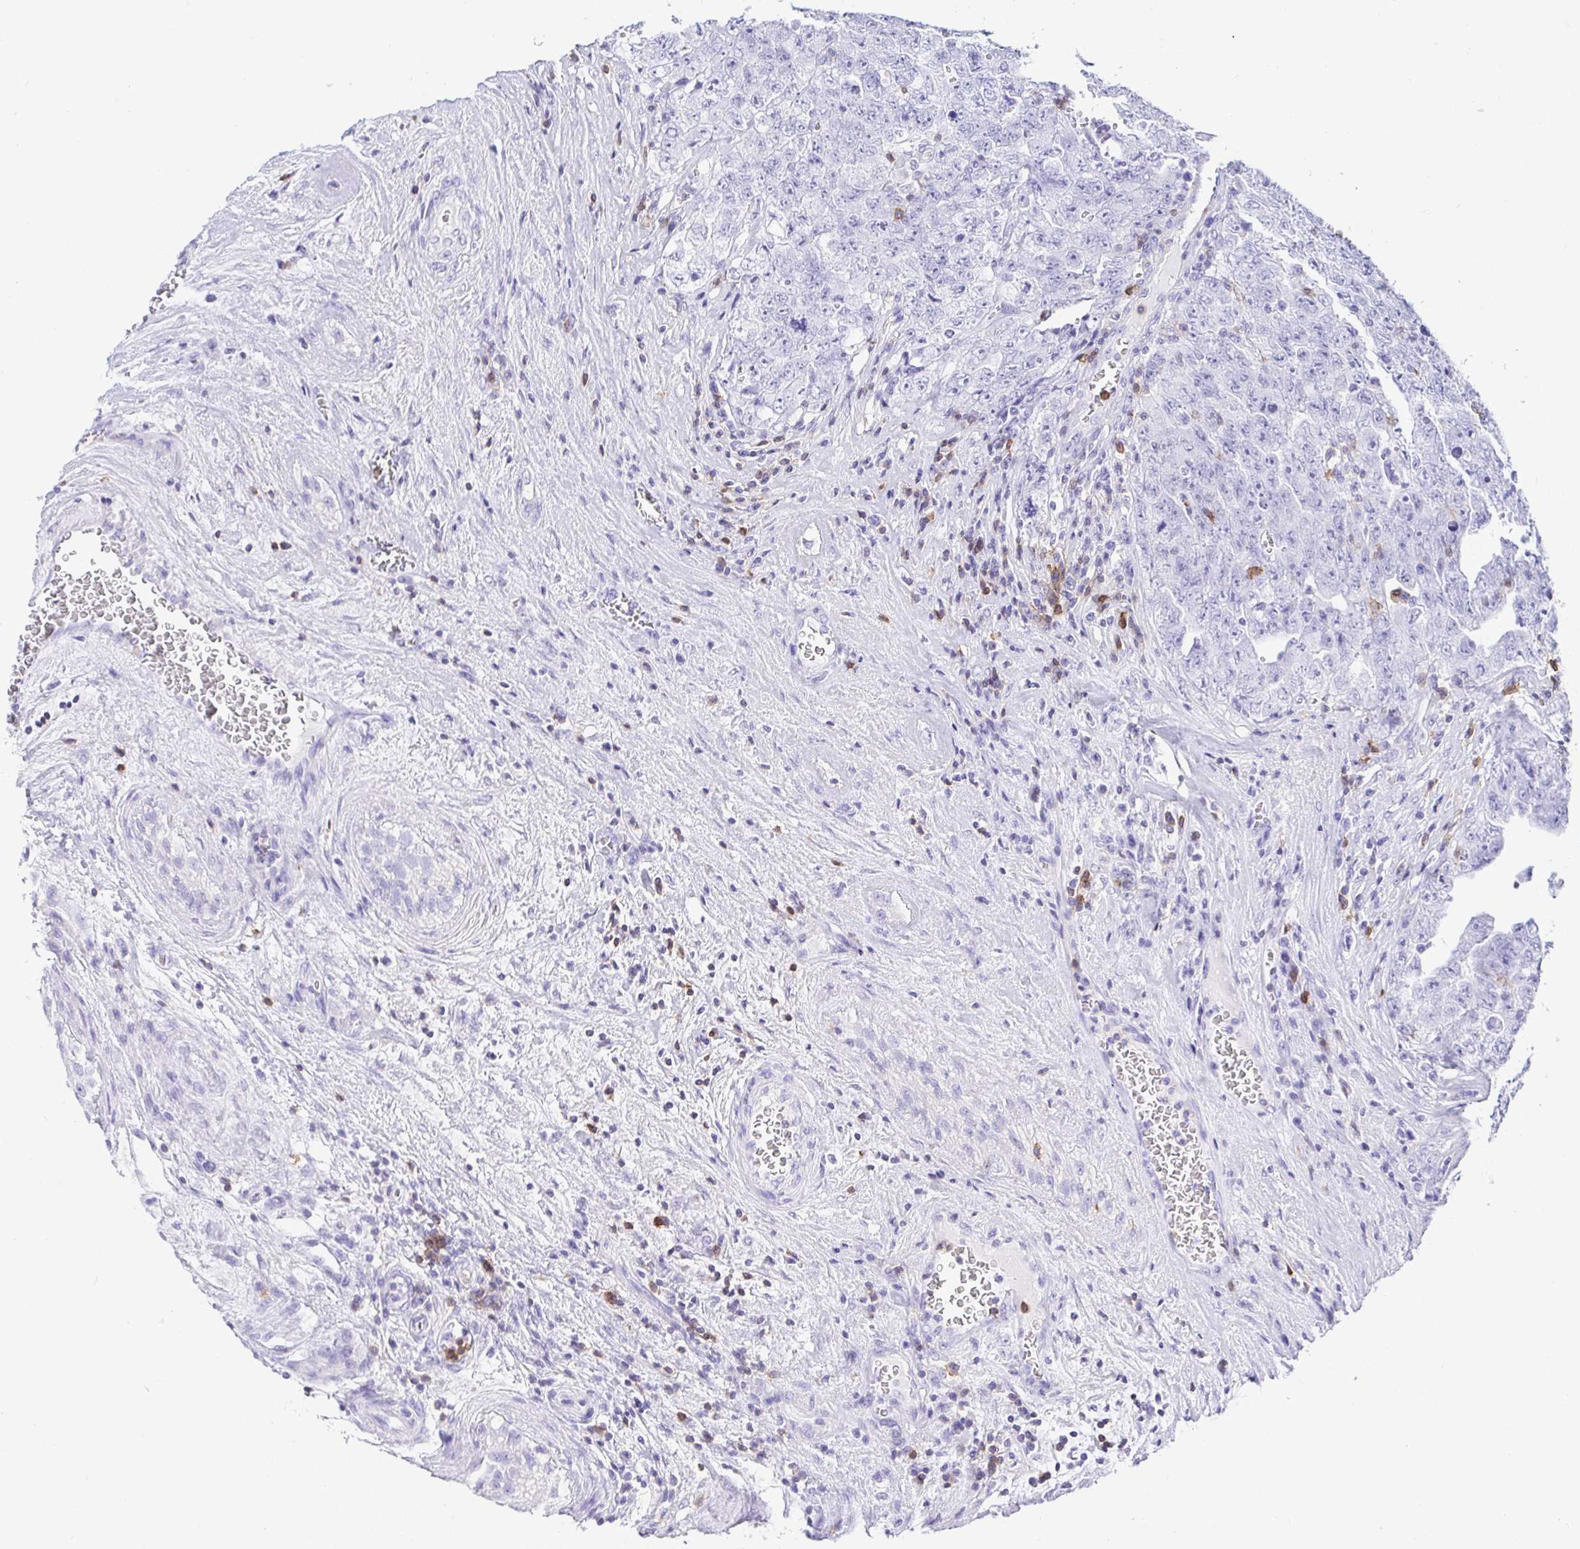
{"staining": {"intensity": "negative", "quantity": "none", "location": "none"}, "tissue": "testis cancer", "cell_type": "Tumor cells", "image_type": "cancer", "snomed": [{"axis": "morphology", "description": "Carcinoma, Embryonal, NOS"}, {"axis": "topography", "description": "Testis"}], "caption": "The immunohistochemistry (IHC) micrograph has no significant positivity in tumor cells of embryonal carcinoma (testis) tissue.", "gene": "CD5", "patient": {"sex": "male", "age": 28}}